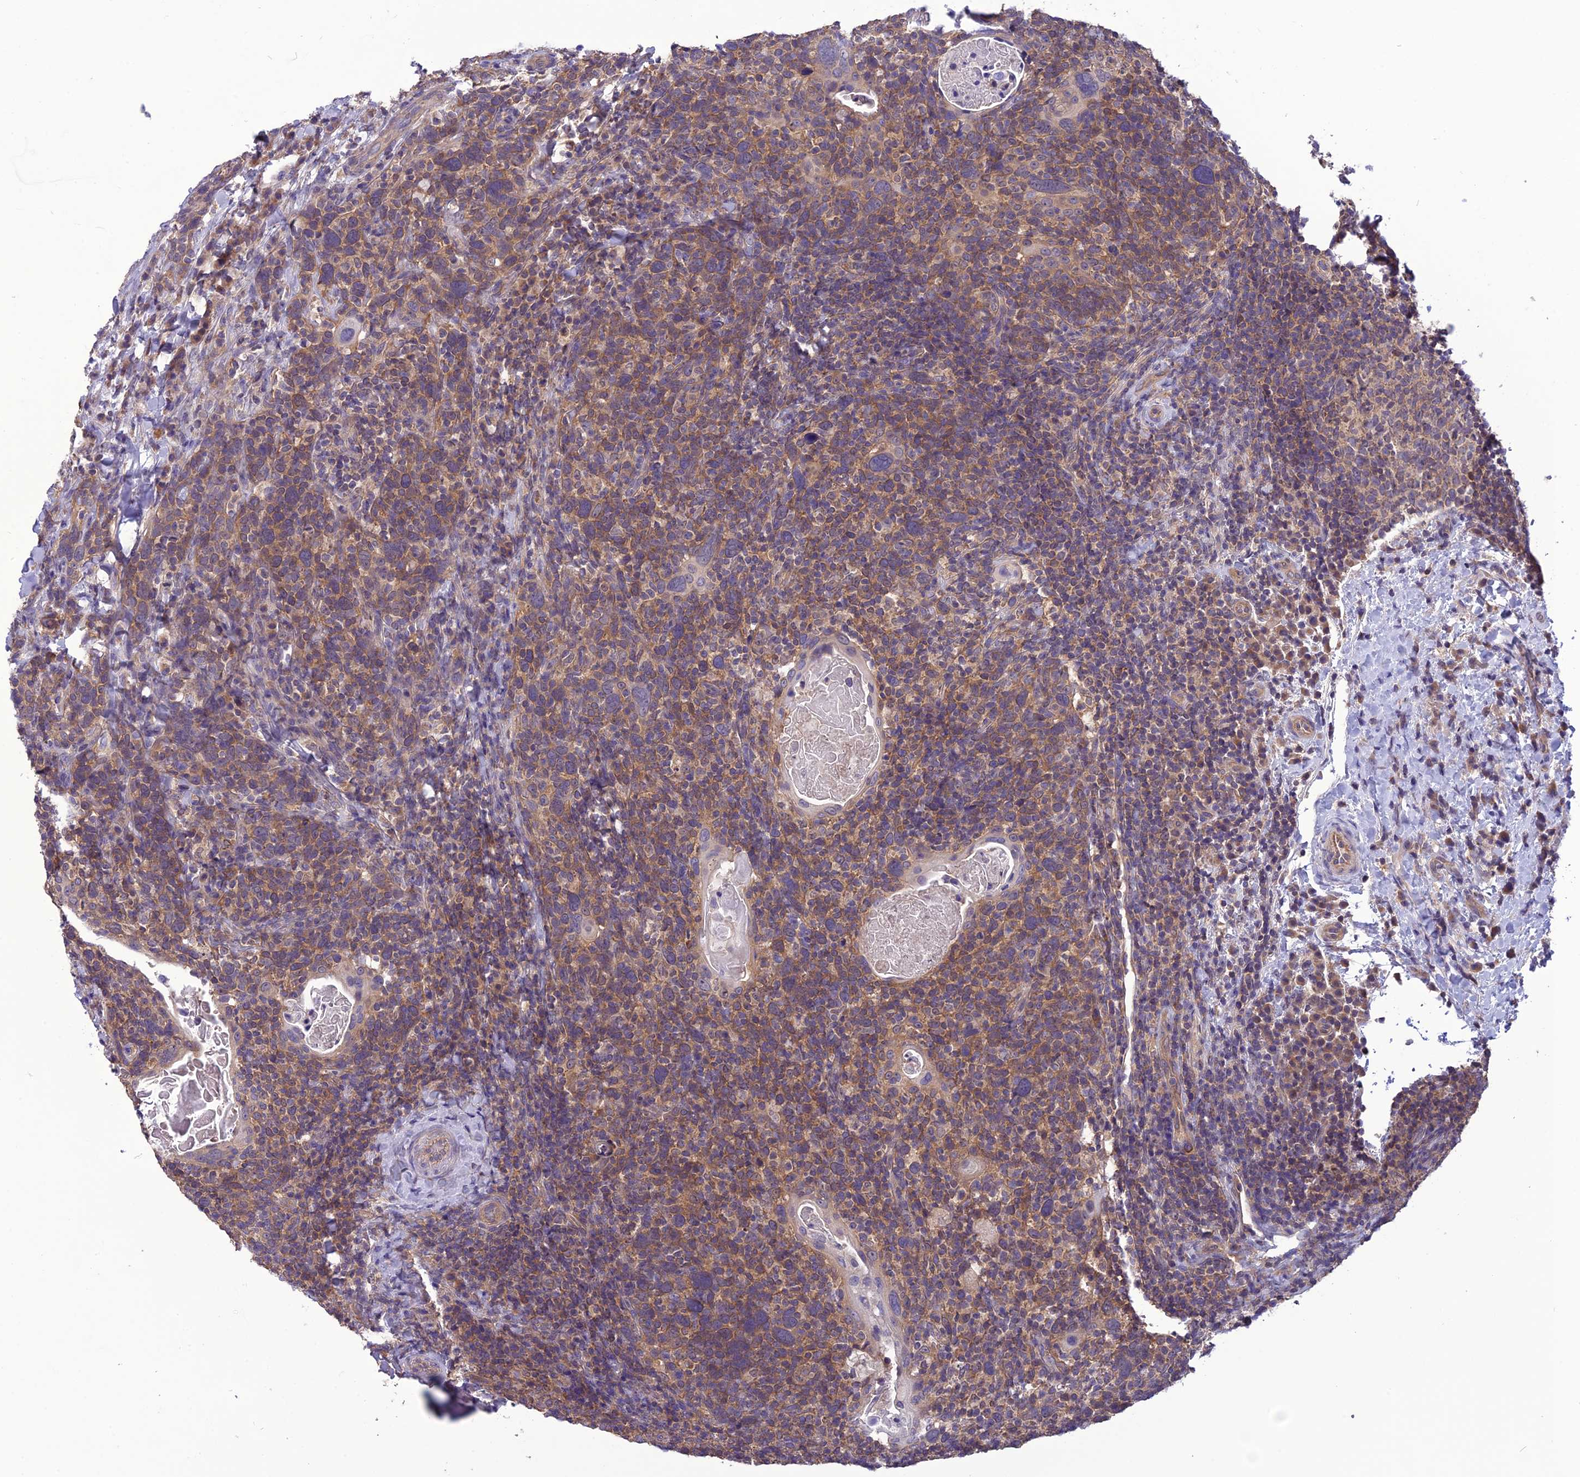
{"staining": {"intensity": "weak", "quantity": ">75%", "location": "cytoplasmic/membranous"}, "tissue": "head and neck cancer", "cell_type": "Tumor cells", "image_type": "cancer", "snomed": [{"axis": "morphology", "description": "Squamous cell carcinoma, NOS"}, {"axis": "morphology", "description": "Squamous cell carcinoma, metastatic, NOS"}, {"axis": "topography", "description": "Lymph node"}, {"axis": "topography", "description": "Head-Neck"}], "caption": "Immunohistochemical staining of human head and neck metastatic squamous cell carcinoma demonstrates low levels of weak cytoplasmic/membranous expression in about >75% of tumor cells.", "gene": "PSMF1", "patient": {"sex": "male", "age": 62}}